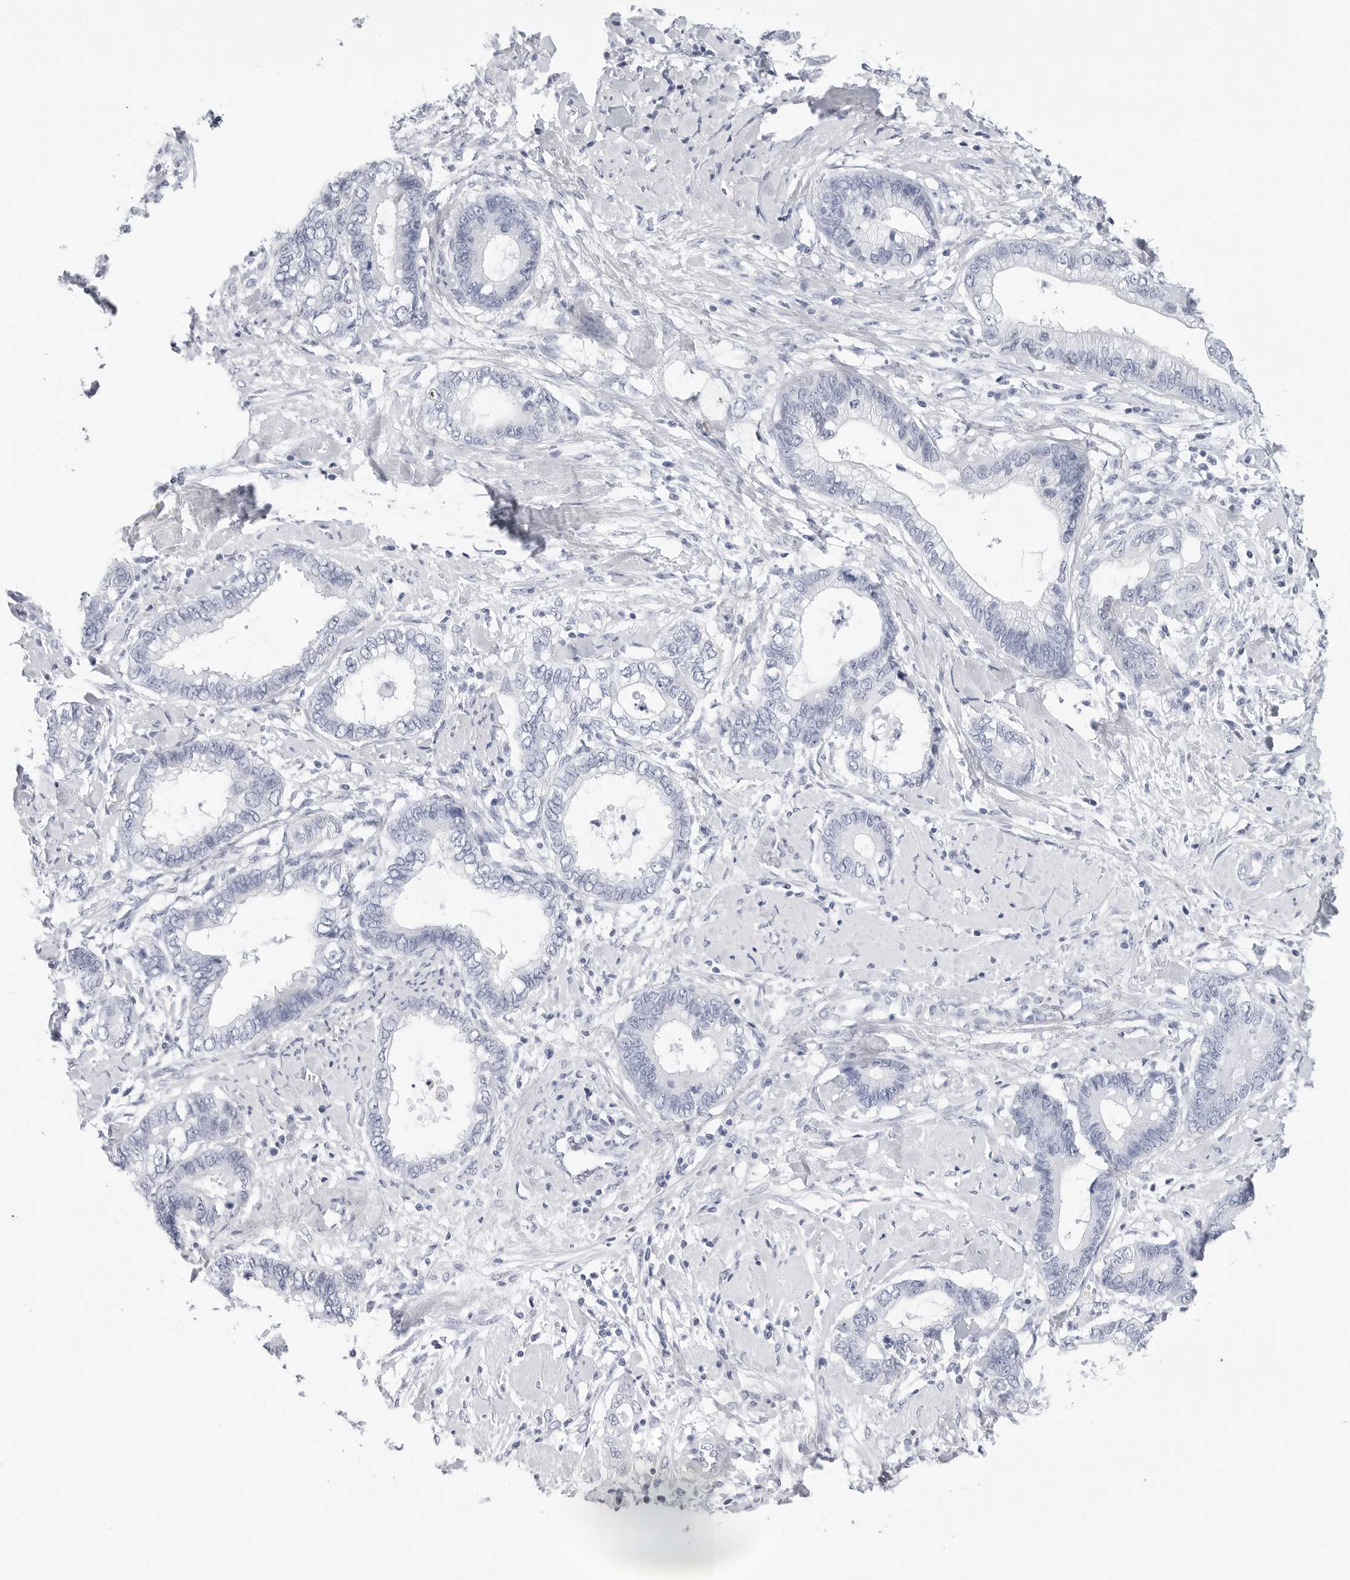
{"staining": {"intensity": "negative", "quantity": "none", "location": "none"}, "tissue": "cervical cancer", "cell_type": "Tumor cells", "image_type": "cancer", "snomed": [{"axis": "morphology", "description": "Adenocarcinoma, NOS"}, {"axis": "topography", "description": "Cervix"}], "caption": "Immunohistochemistry (IHC) of cervical adenocarcinoma shows no staining in tumor cells. (Brightfield microscopy of DAB (3,3'-diaminobenzidine) IHC at high magnification).", "gene": "SLC19A1", "patient": {"sex": "female", "age": 44}}